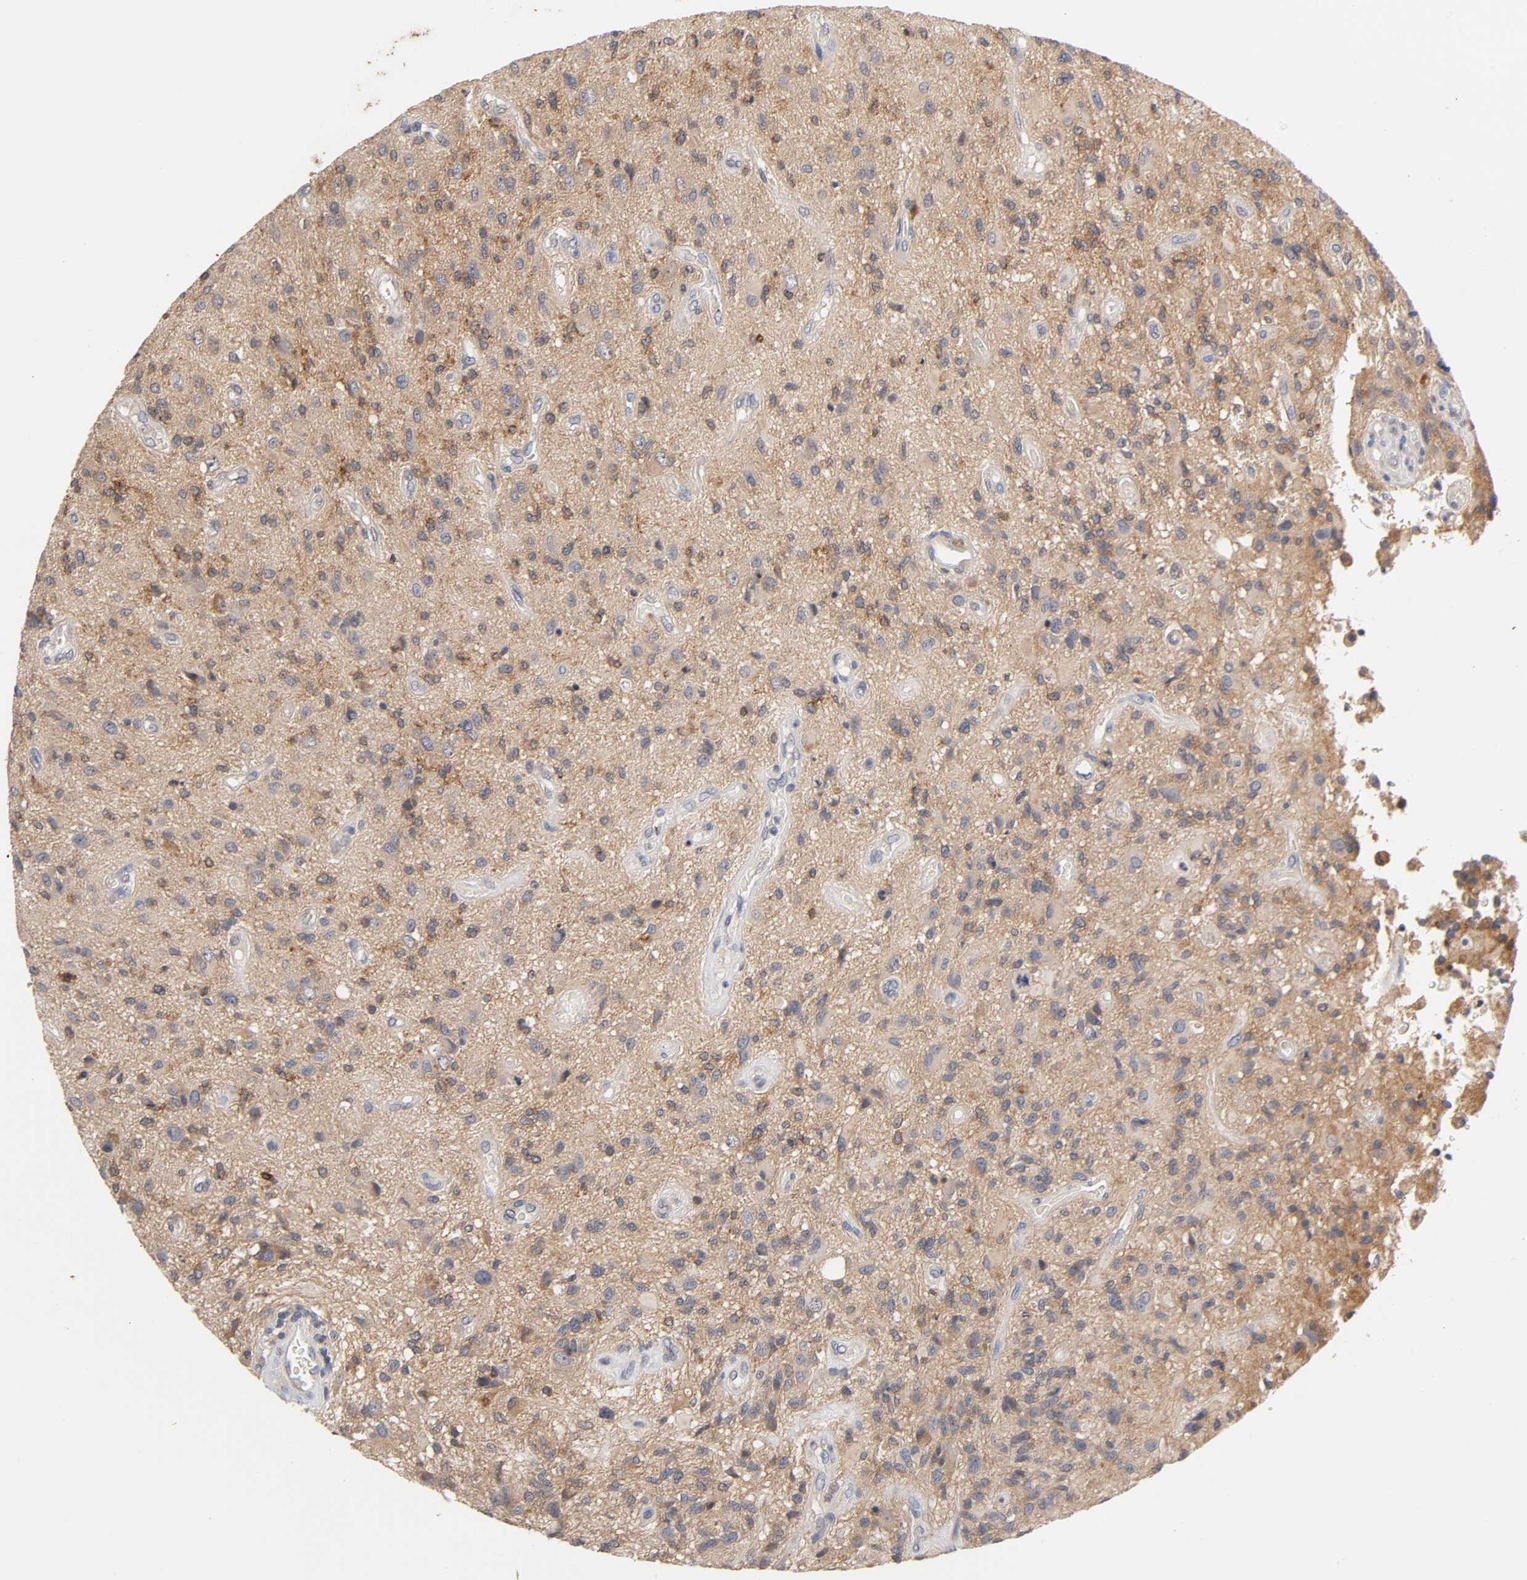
{"staining": {"intensity": "moderate", "quantity": "25%-75%", "location": "cytoplasmic/membranous"}, "tissue": "glioma", "cell_type": "Tumor cells", "image_type": "cancer", "snomed": [{"axis": "morphology", "description": "Normal tissue, NOS"}, {"axis": "morphology", "description": "Glioma, malignant, High grade"}, {"axis": "topography", "description": "Cerebral cortex"}], "caption": "Protein staining of glioma tissue exhibits moderate cytoplasmic/membranous staining in approximately 25%-75% of tumor cells.", "gene": "CXADR", "patient": {"sex": "male", "age": 75}}